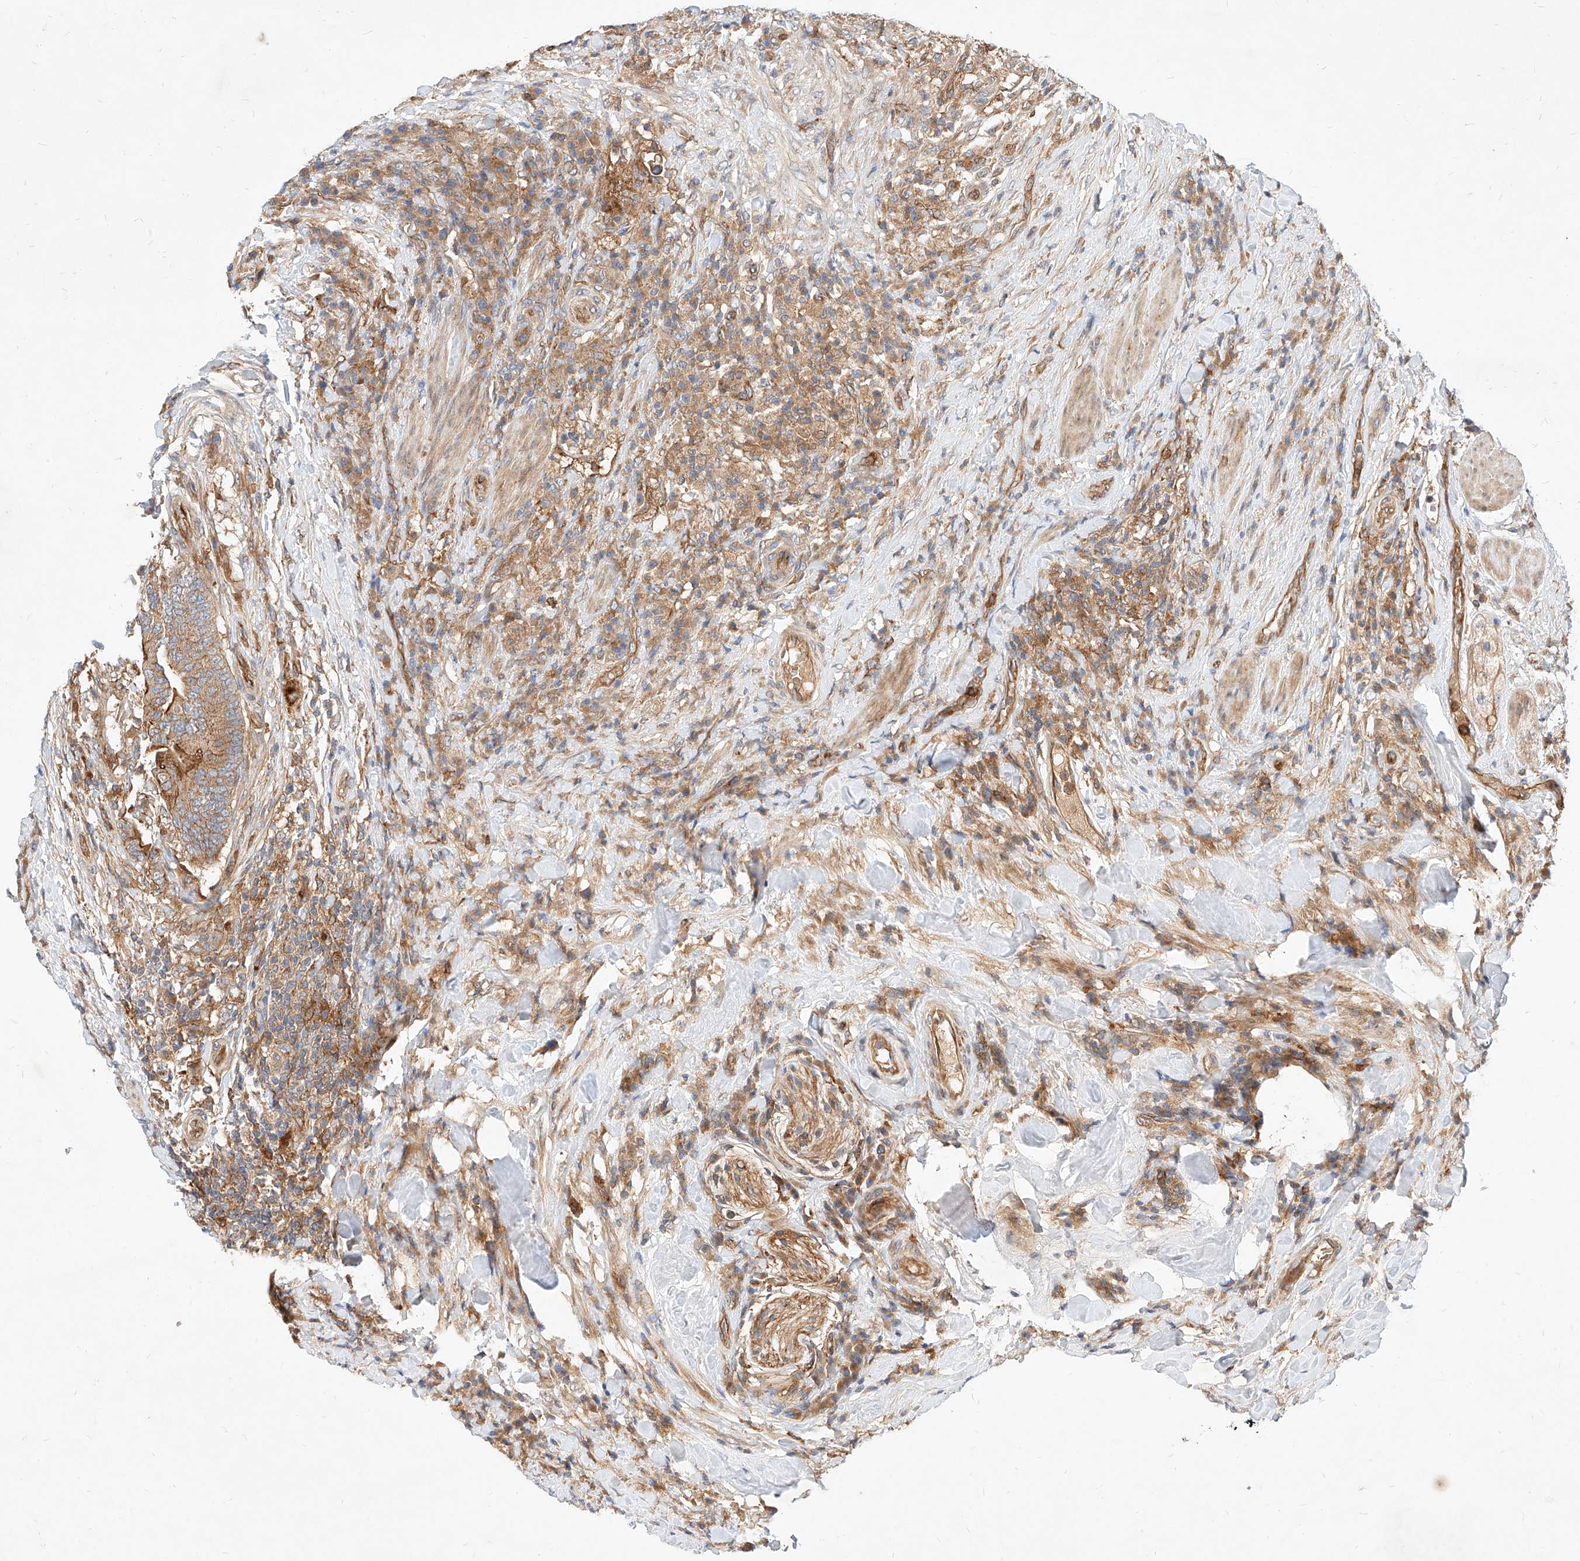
{"staining": {"intensity": "moderate", "quantity": ">75%", "location": "cytoplasmic/membranous"}, "tissue": "colorectal cancer", "cell_type": "Tumor cells", "image_type": "cancer", "snomed": [{"axis": "morphology", "description": "Adenocarcinoma, NOS"}, {"axis": "topography", "description": "Colon"}], "caption": "Colorectal cancer tissue demonstrates moderate cytoplasmic/membranous staining in approximately >75% of tumor cells, visualized by immunohistochemistry.", "gene": "NFAM1", "patient": {"sex": "female", "age": 66}}